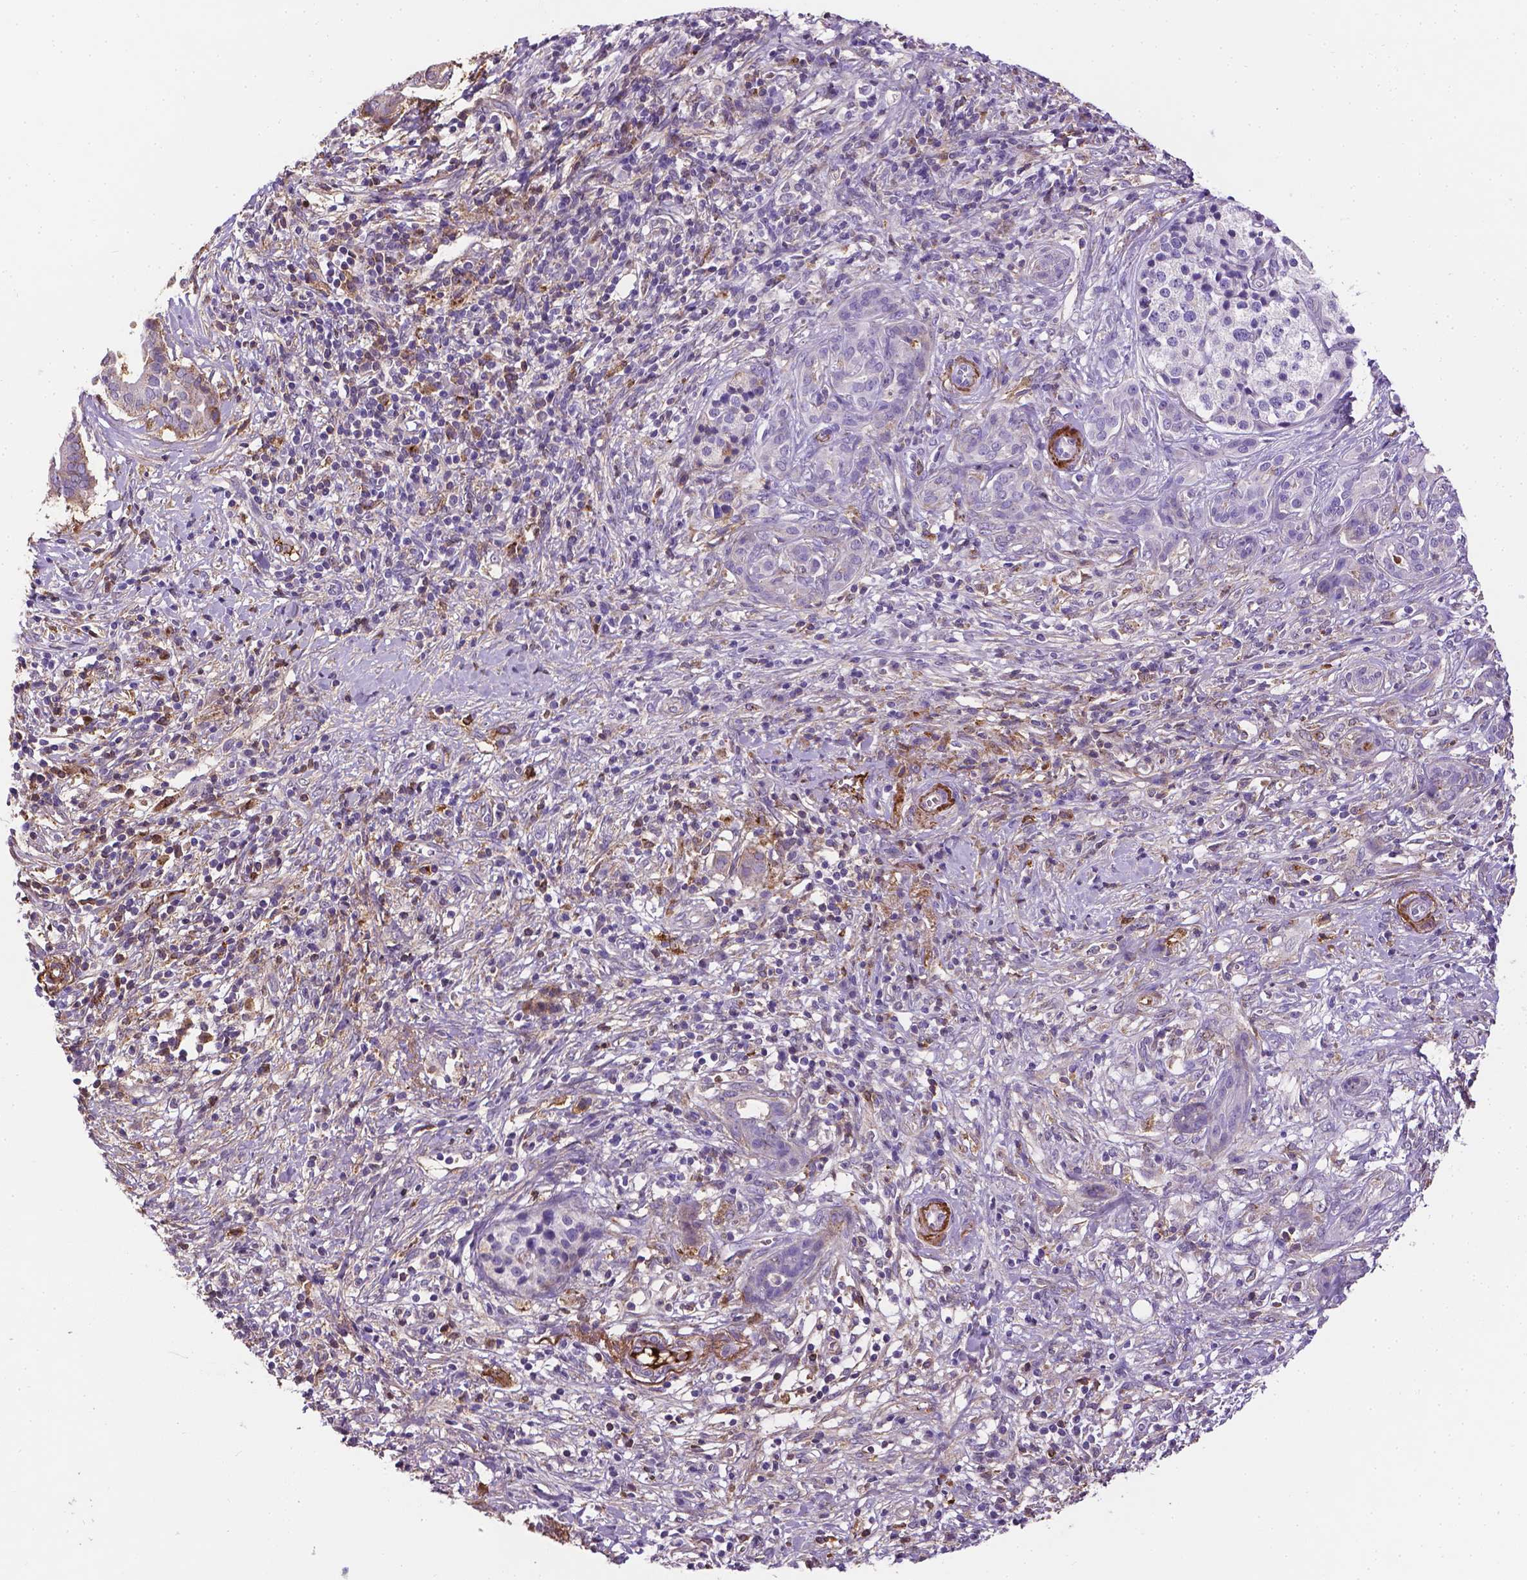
{"staining": {"intensity": "weak", "quantity": "<25%", "location": "cytoplasmic/membranous"}, "tissue": "pancreatic cancer", "cell_type": "Tumor cells", "image_type": "cancer", "snomed": [{"axis": "morphology", "description": "Adenocarcinoma, NOS"}, {"axis": "topography", "description": "Pancreas"}], "caption": "This is a image of IHC staining of pancreatic cancer, which shows no staining in tumor cells.", "gene": "APOE", "patient": {"sex": "male", "age": 61}}